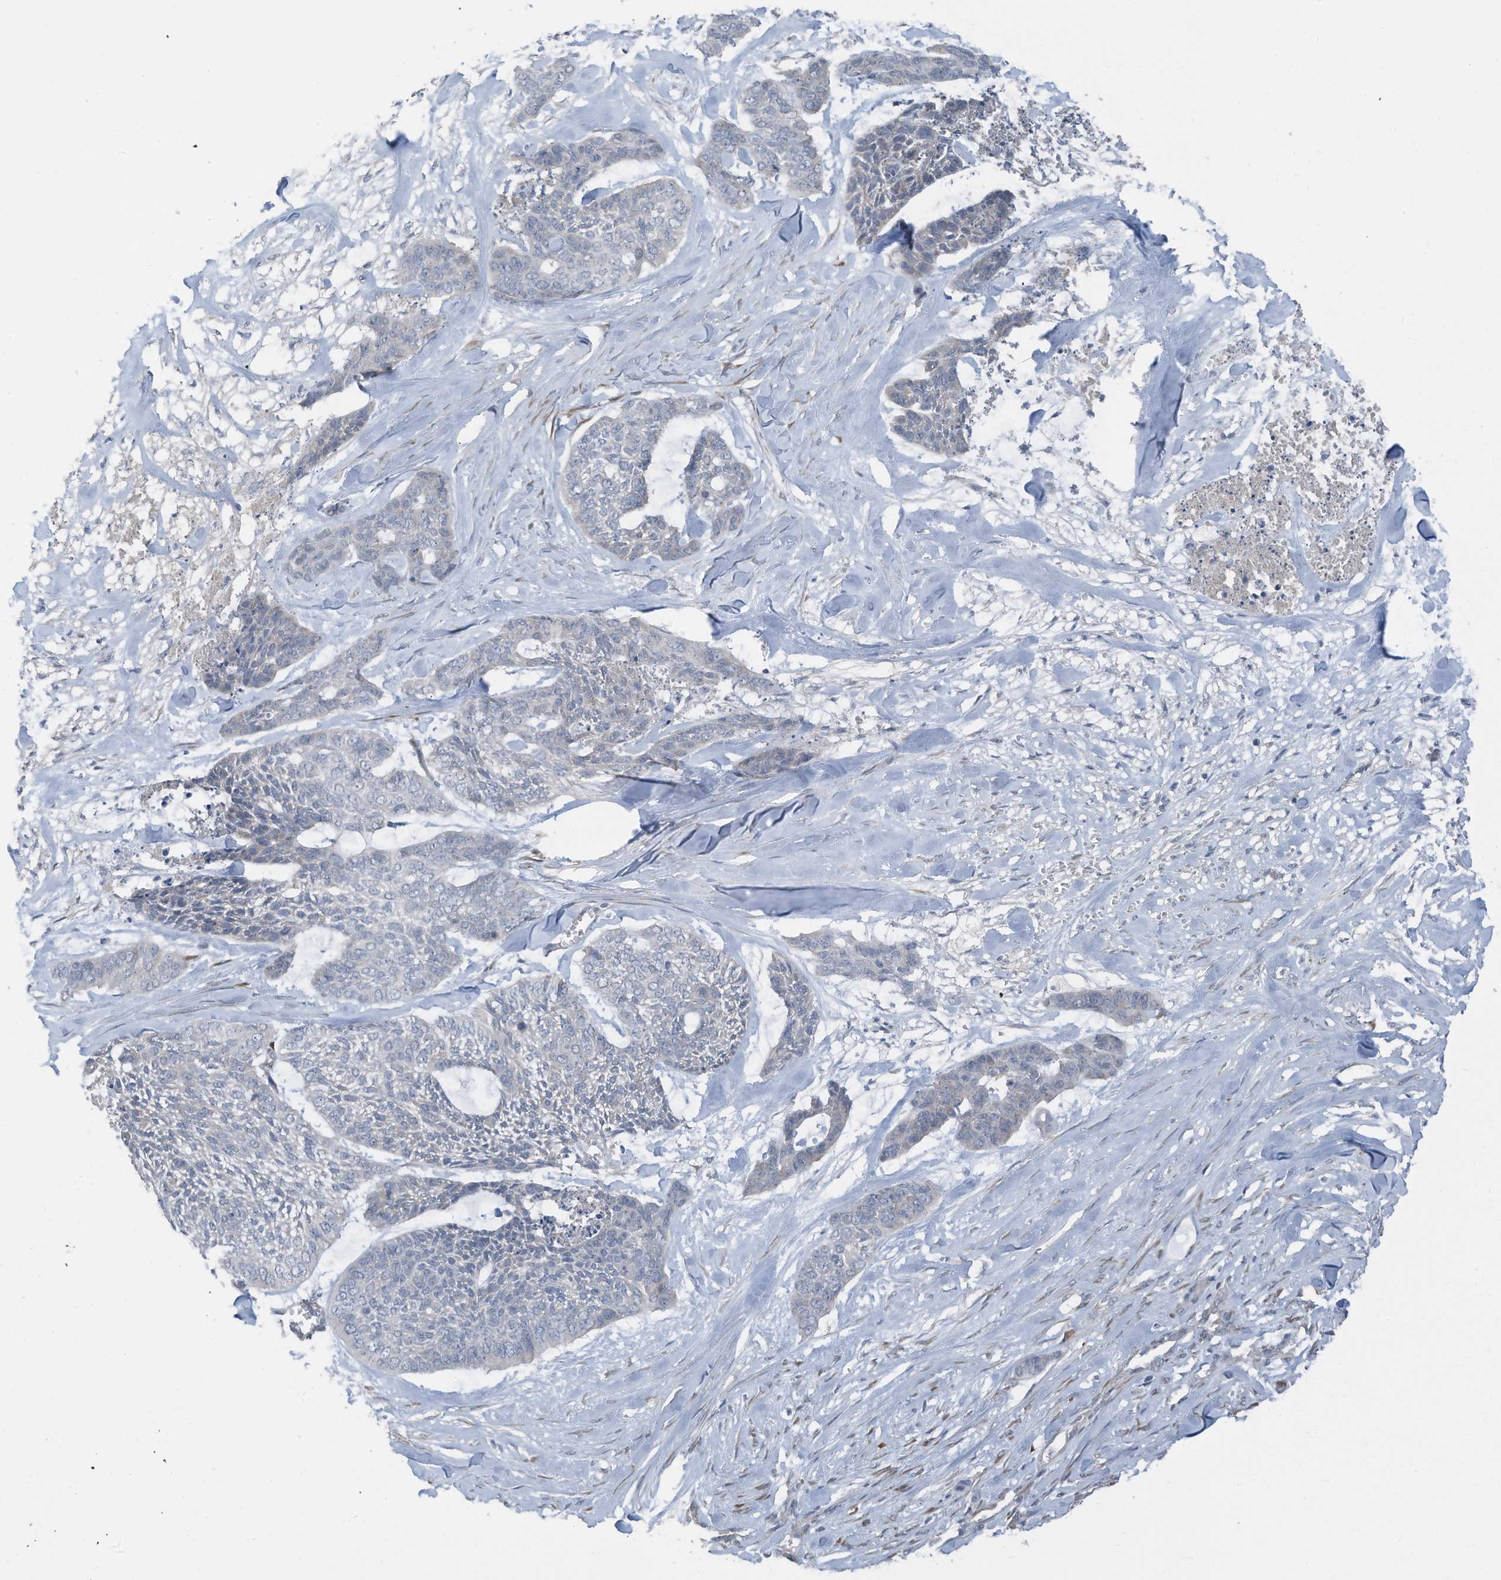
{"staining": {"intensity": "negative", "quantity": "none", "location": "none"}, "tissue": "skin cancer", "cell_type": "Tumor cells", "image_type": "cancer", "snomed": [{"axis": "morphology", "description": "Basal cell carcinoma"}, {"axis": "topography", "description": "Skin"}], "caption": "This is a photomicrograph of immunohistochemistry staining of skin basal cell carcinoma, which shows no positivity in tumor cells. (DAB (3,3'-diaminobenzidine) immunohistochemistry (IHC) visualized using brightfield microscopy, high magnification).", "gene": "ARHGEF33", "patient": {"sex": "female", "age": 64}}